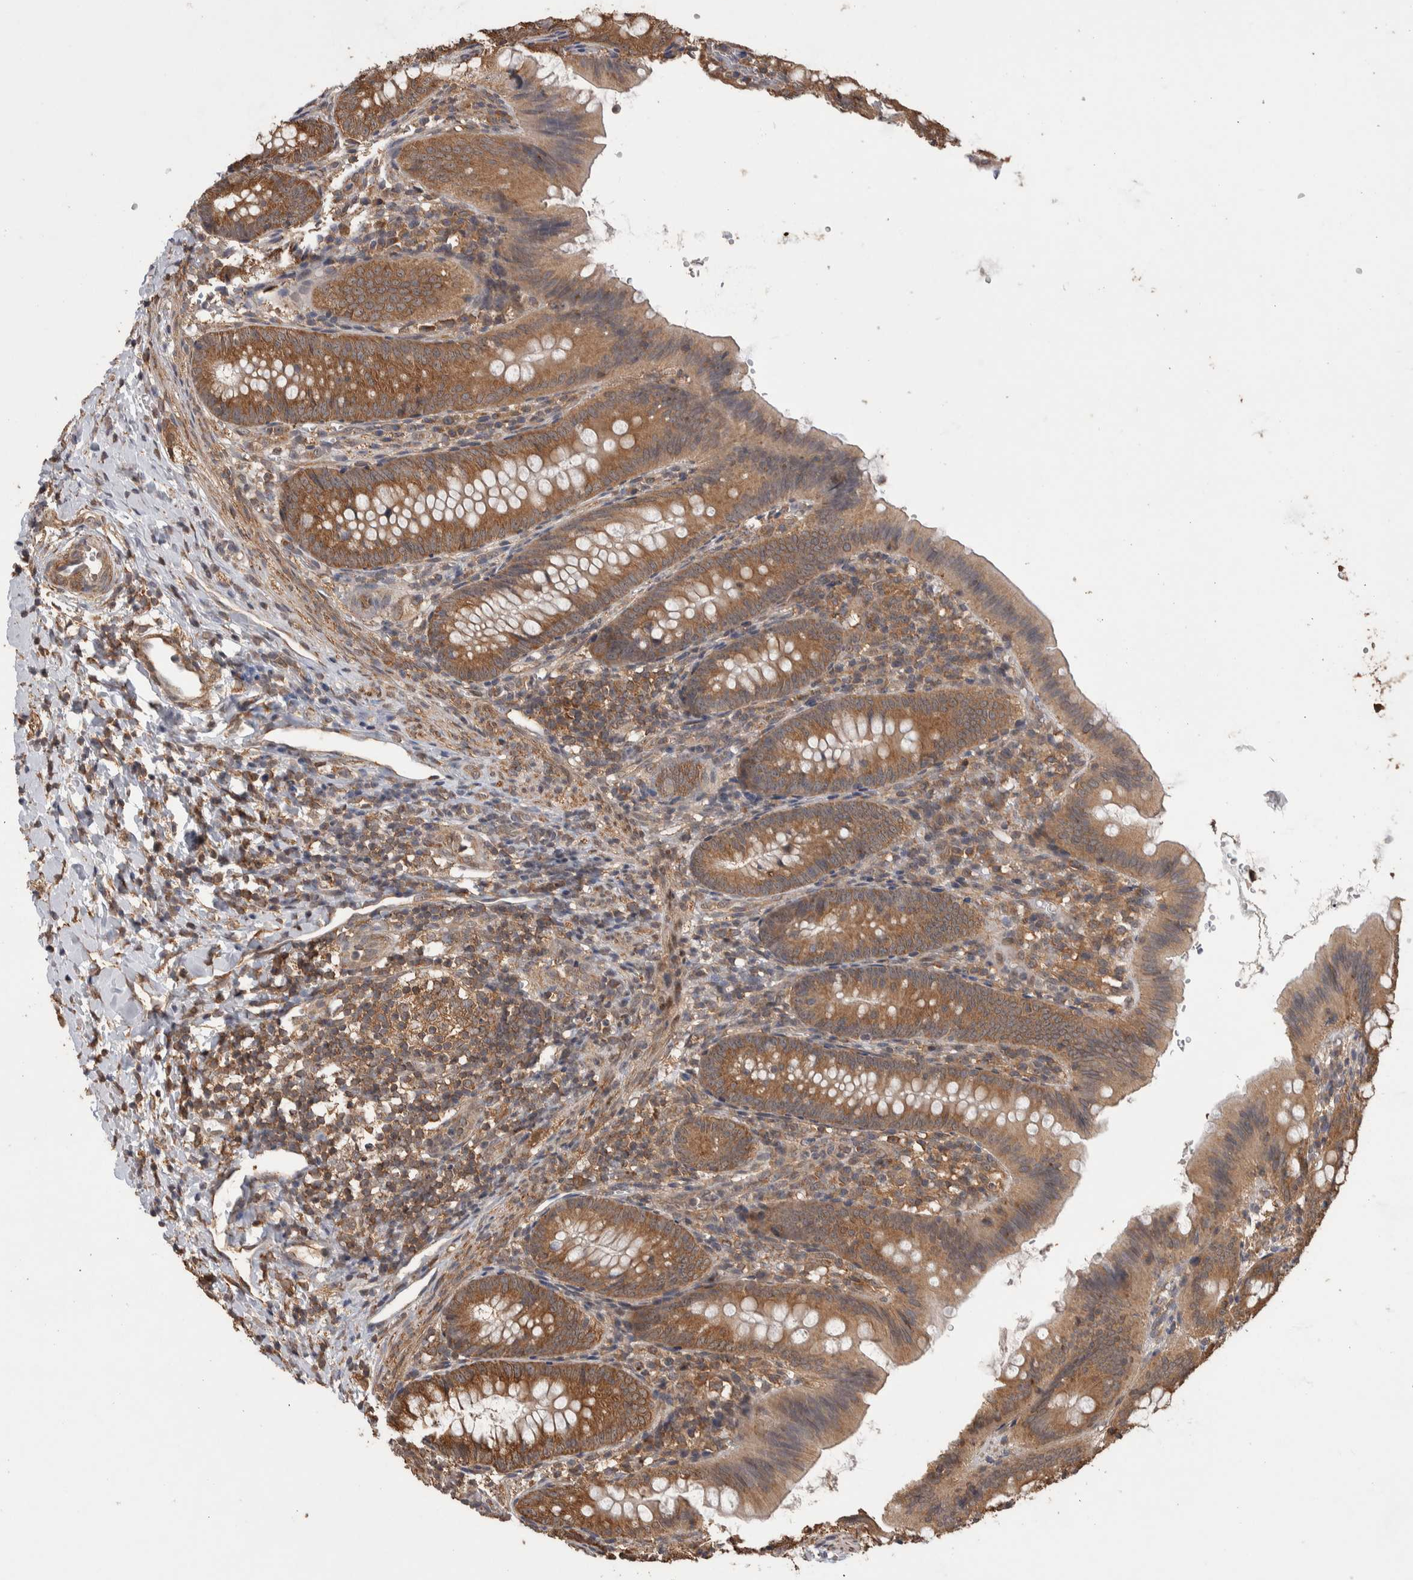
{"staining": {"intensity": "moderate", "quantity": ">75%", "location": "cytoplasmic/membranous"}, "tissue": "appendix", "cell_type": "Glandular cells", "image_type": "normal", "snomed": [{"axis": "morphology", "description": "Normal tissue, NOS"}, {"axis": "topography", "description": "Appendix"}], "caption": "A photomicrograph showing moderate cytoplasmic/membranous staining in approximately >75% of glandular cells in normal appendix, as visualized by brown immunohistochemical staining.", "gene": "DVL2", "patient": {"sex": "male", "age": 1}}